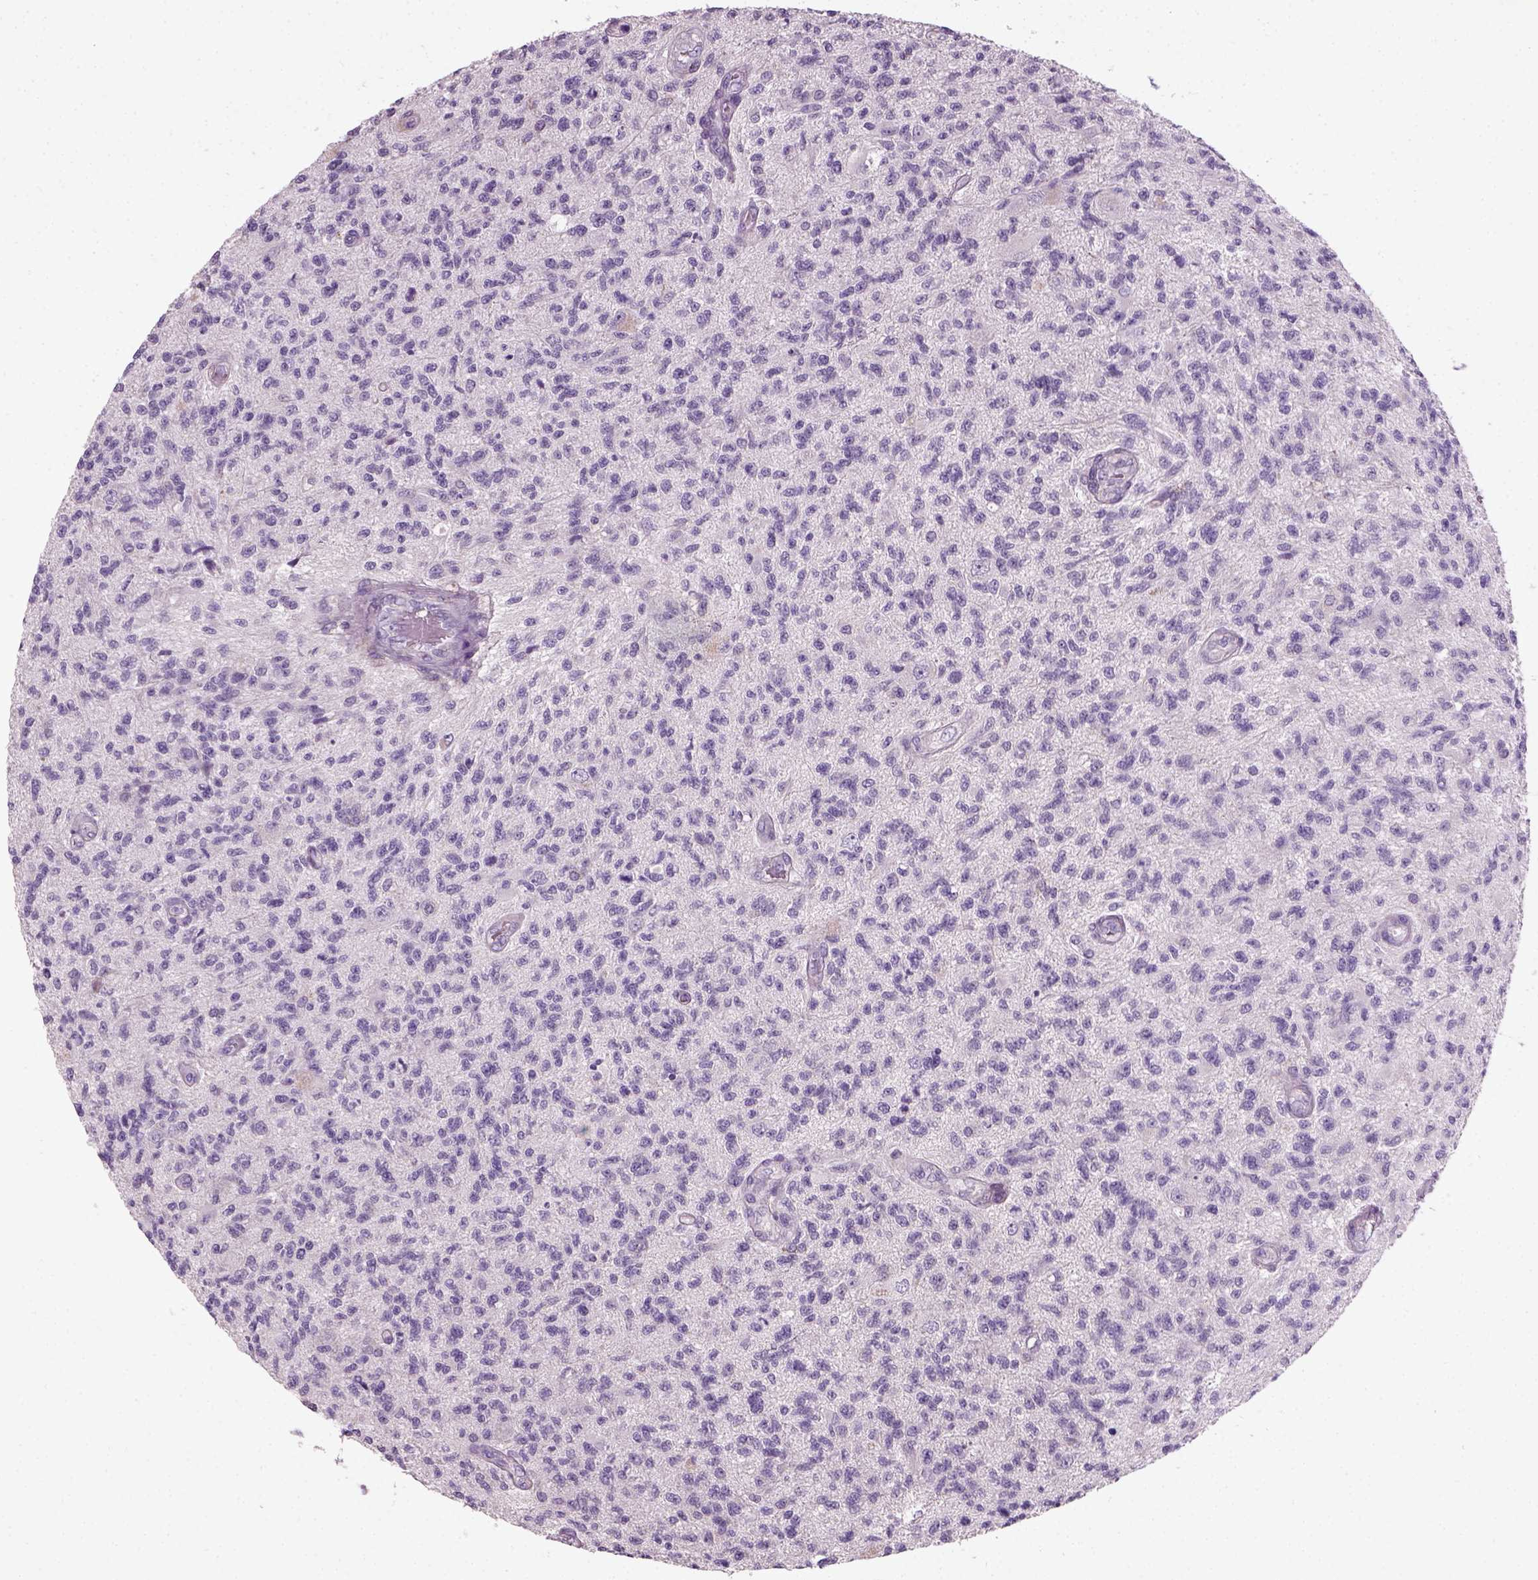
{"staining": {"intensity": "negative", "quantity": "none", "location": "none"}, "tissue": "glioma", "cell_type": "Tumor cells", "image_type": "cancer", "snomed": [{"axis": "morphology", "description": "Glioma, malignant, High grade"}, {"axis": "topography", "description": "Brain"}], "caption": "An image of human glioma is negative for staining in tumor cells.", "gene": "ELOVL3", "patient": {"sex": "male", "age": 56}}